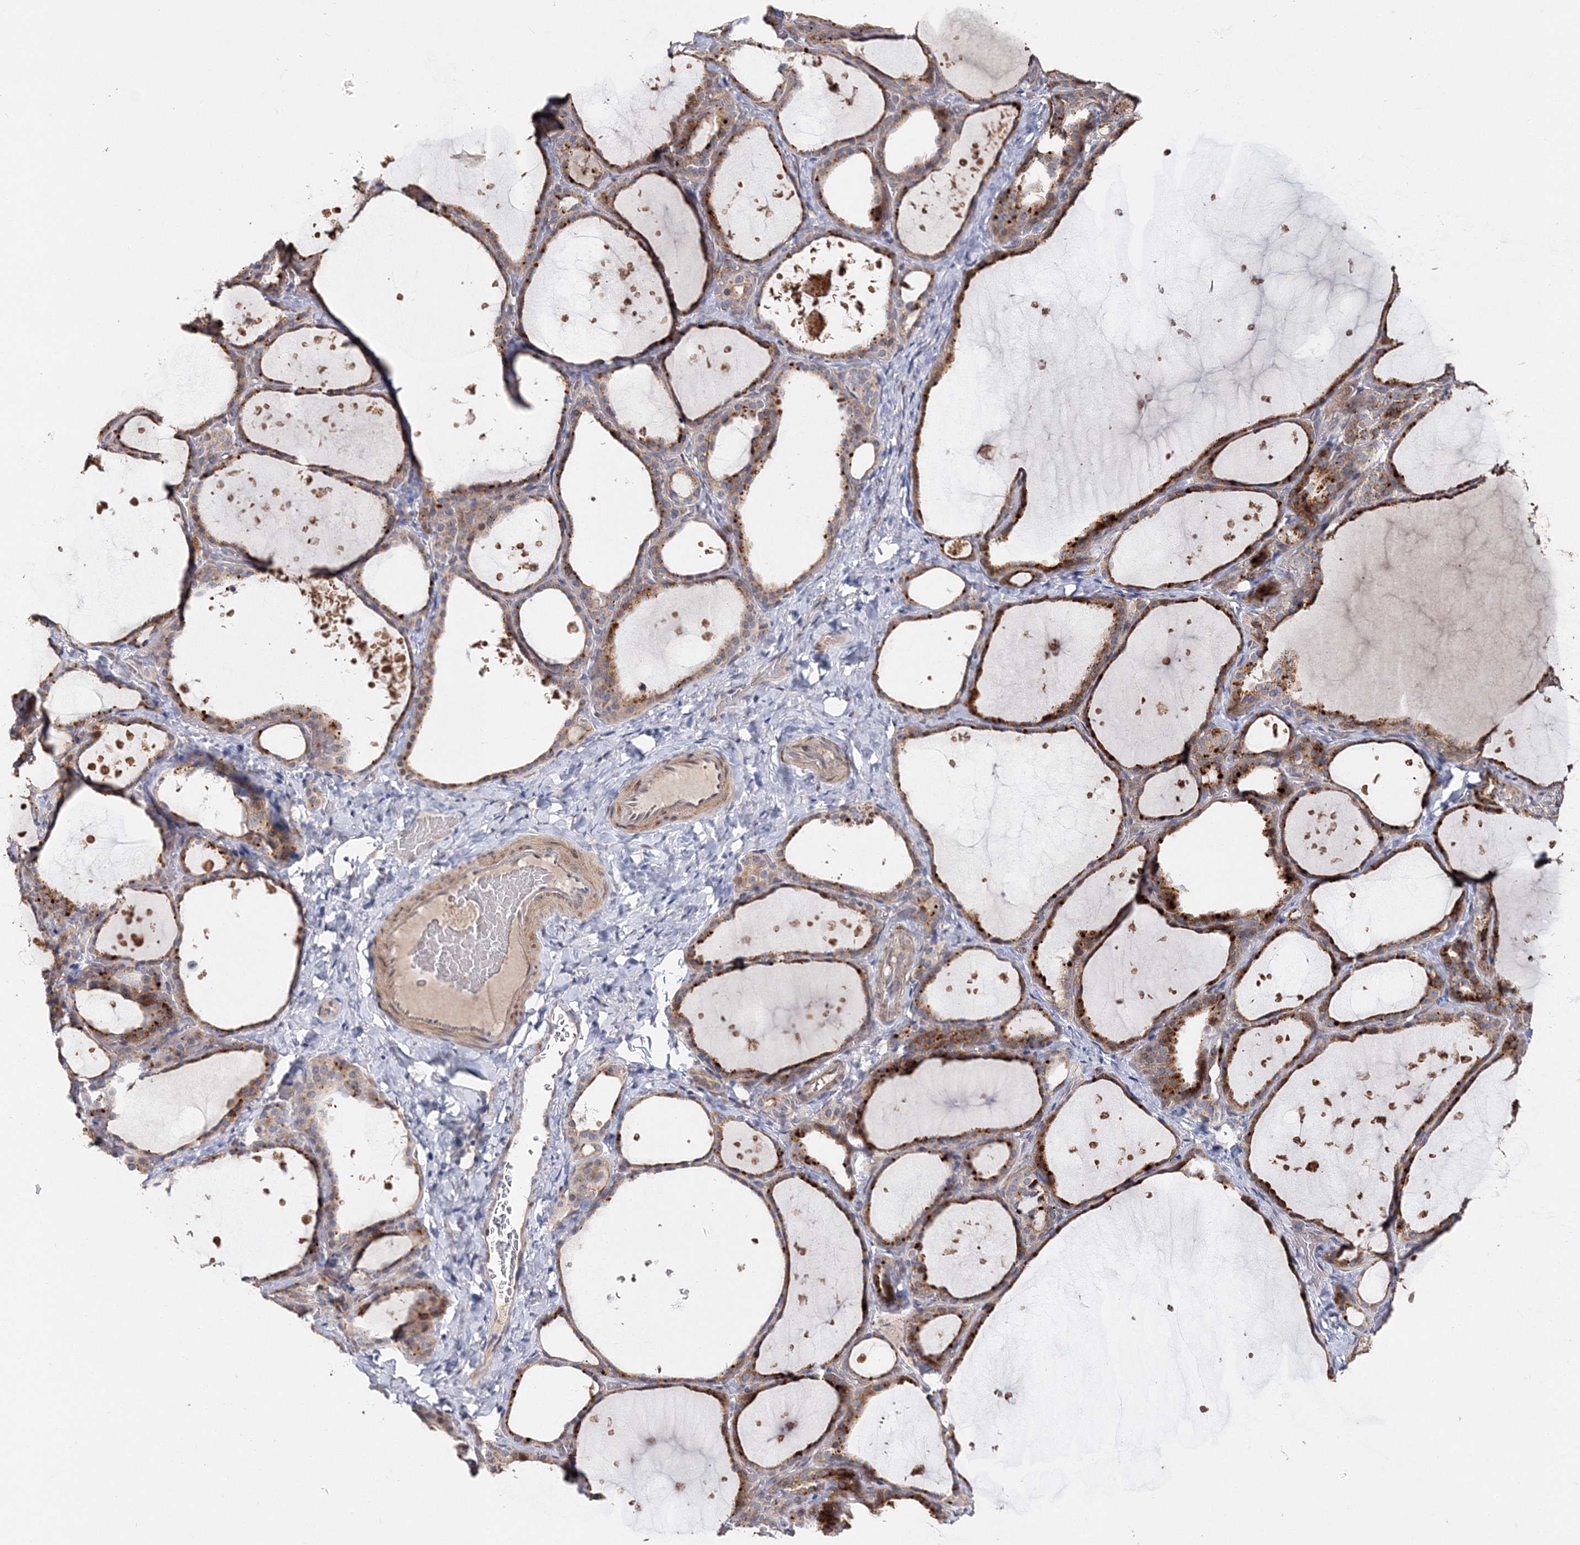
{"staining": {"intensity": "moderate", "quantity": ">75%", "location": "cytoplasmic/membranous"}, "tissue": "thyroid gland", "cell_type": "Glandular cells", "image_type": "normal", "snomed": [{"axis": "morphology", "description": "Normal tissue, NOS"}, {"axis": "topography", "description": "Thyroid gland"}], "caption": "The immunohistochemical stain highlights moderate cytoplasmic/membranous staining in glandular cells of benign thyroid gland.", "gene": "GJB5", "patient": {"sex": "female", "age": 44}}